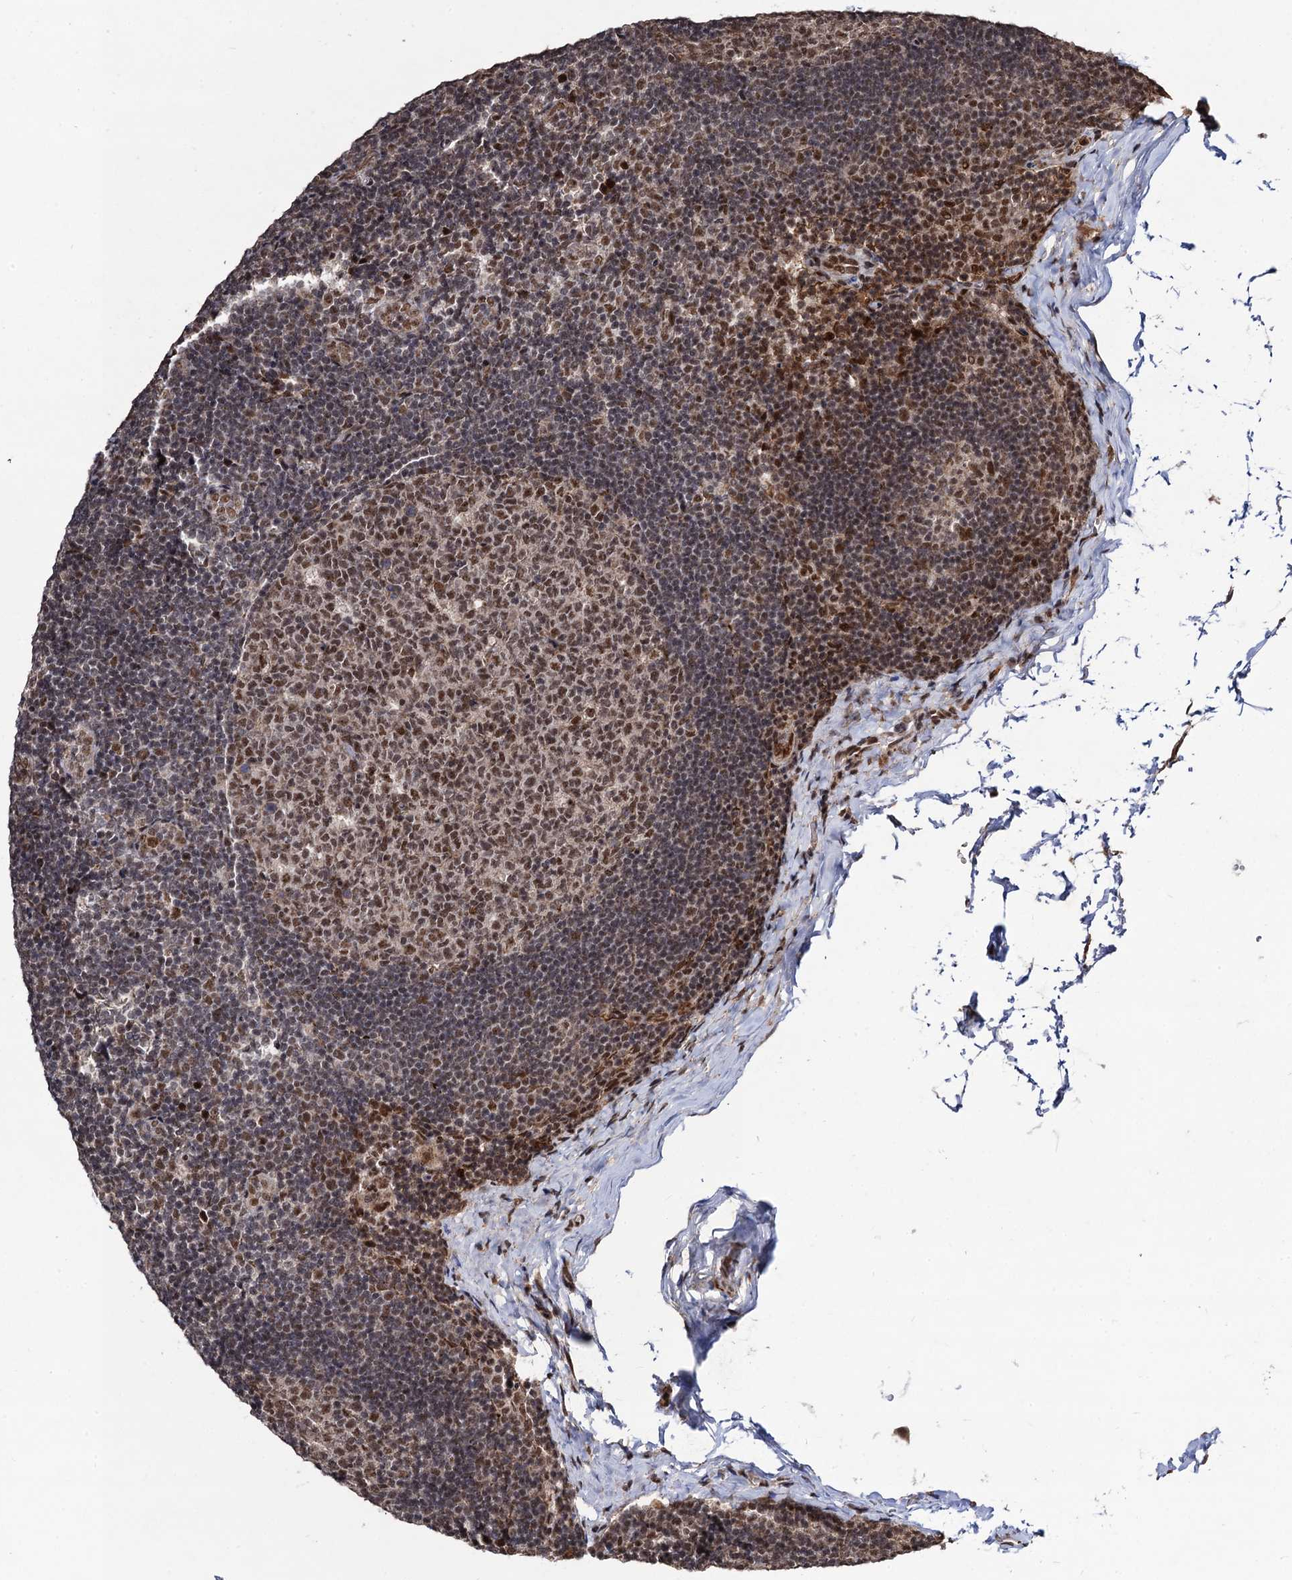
{"staining": {"intensity": "moderate", "quantity": ">75%", "location": "nuclear"}, "tissue": "lymph node", "cell_type": "Germinal center cells", "image_type": "normal", "snomed": [{"axis": "morphology", "description": "Normal tissue, NOS"}, {"axis": "topography", "description": "Lymph node"}], "caption": "High-power microscopy captured an IHC photomicrograph of normal lymph node, revealing moderate nuclear staining in about >75% of germinal center cells. Nuclei are stained in blue.", "gene": "SFSWAP", "patient": {"sex": "female", "age": 22}}